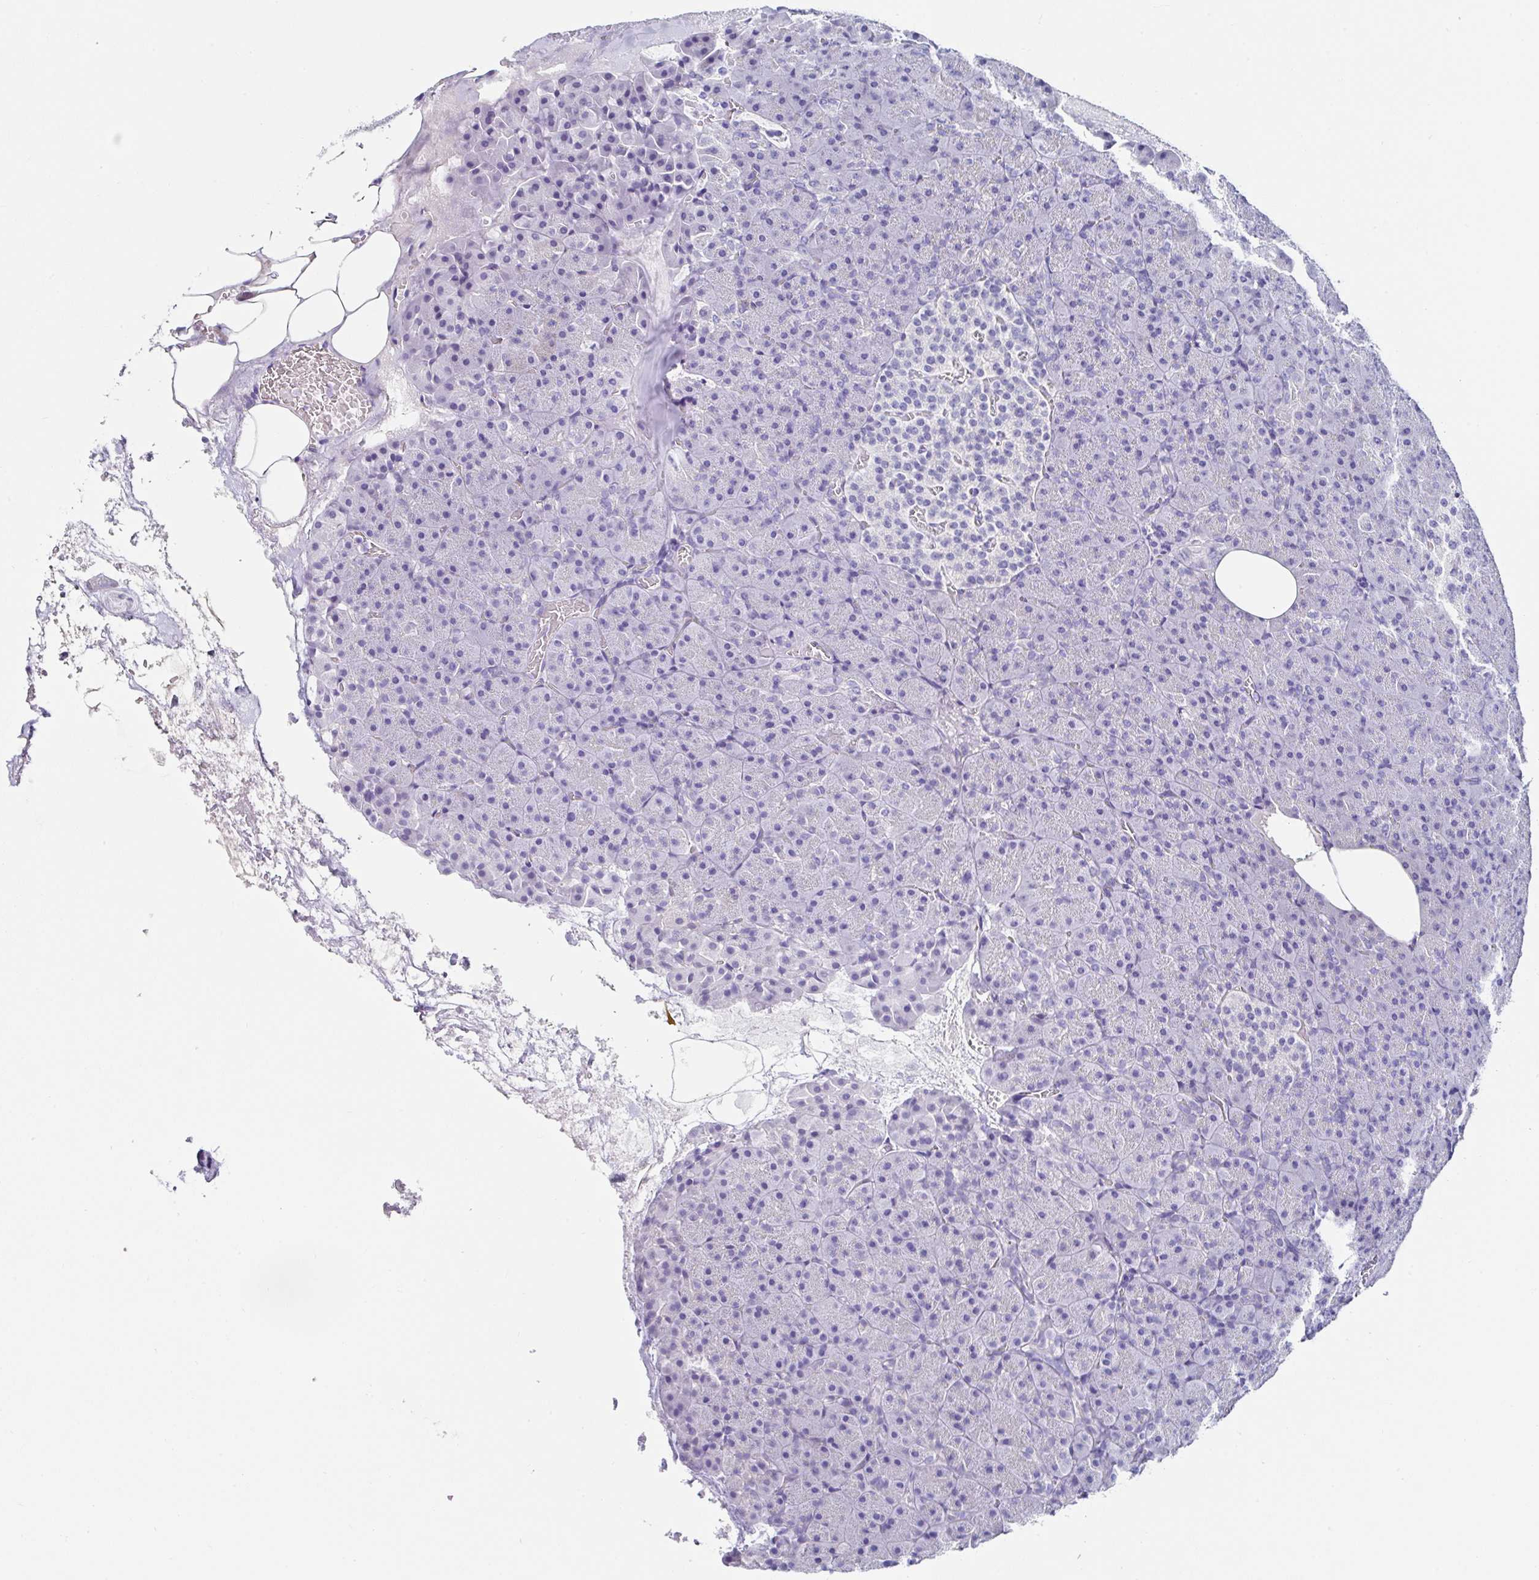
{"staining": {"intensity": "negative", "quantity": "none", "location": "none"}, "tissue": "pancreas", "cell_type": "Exocrine glandular cells", "image_type": "normal", "snomed": [{"axis": "morphology", "description": "Normal tissue, NOS"}, {"axis": "topography", "description": "Pancreas"}], "caption": "Immunohistochemistry of benign pancreas reveals no positivity in exocrine glandular cells. (DAB immunohistochemistry (IHC) visualized using brightfield microscopy, high magnification).", "gene": "TMPRSS11E", "patient": {"sex": "female", "age": 74}}